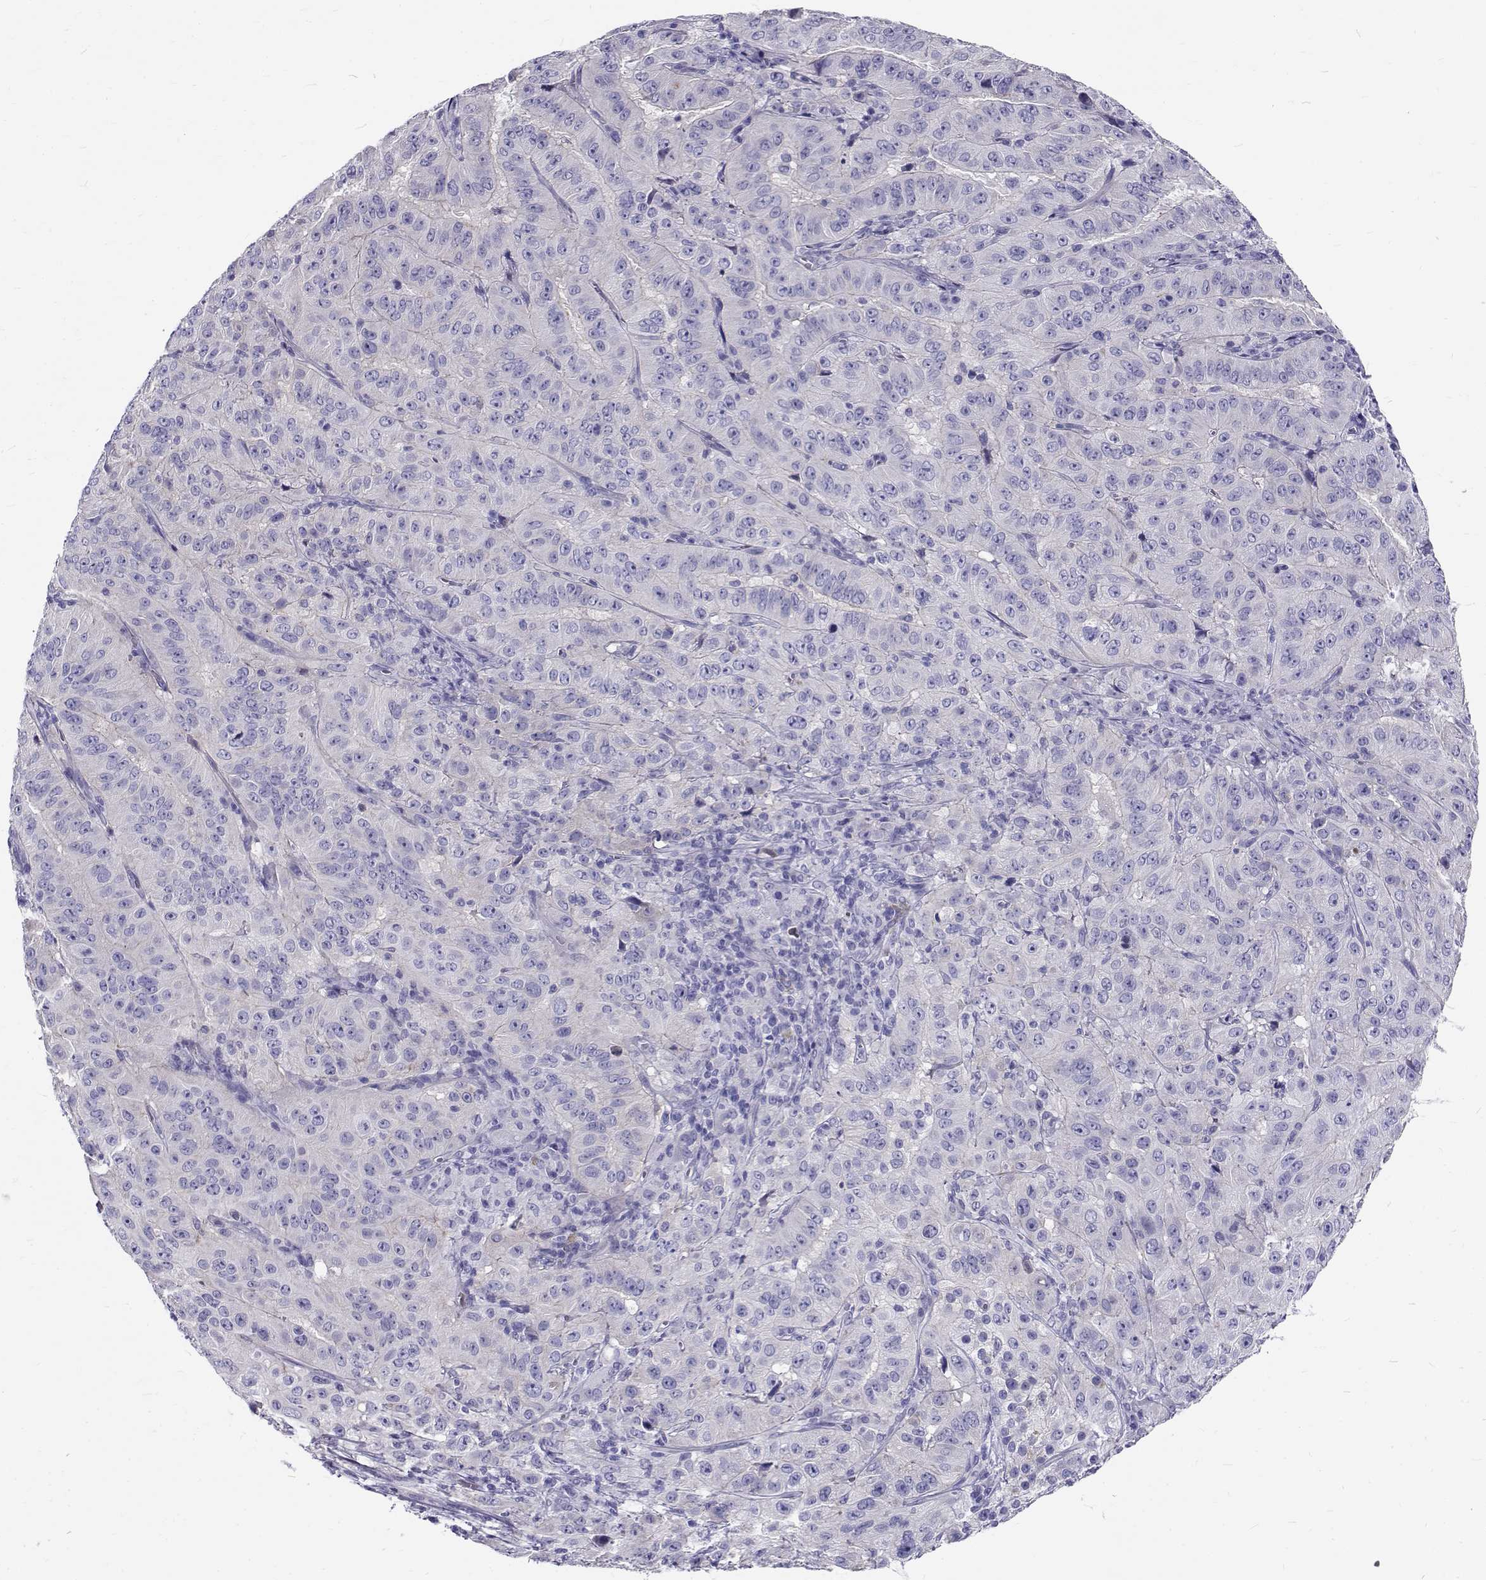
{"staining": {"intensity": "negative", "quantity": "none", "location": "none"}, "tissue": "pancreatic cancer", "cell_type": "Tumor cells", "image_type": "cancer", "snomed": [{"axis": "morphology", "description": "Adenocarcinoma, NOS"}, {"axis": "topography", "description": "Pancreas"}], "caption": "There is no significant expression in tumor cells of pancreatic cancer (adenocarcinoma).", "gene": "IGSF1", "patient": {"sex": "male", "age": 63}}